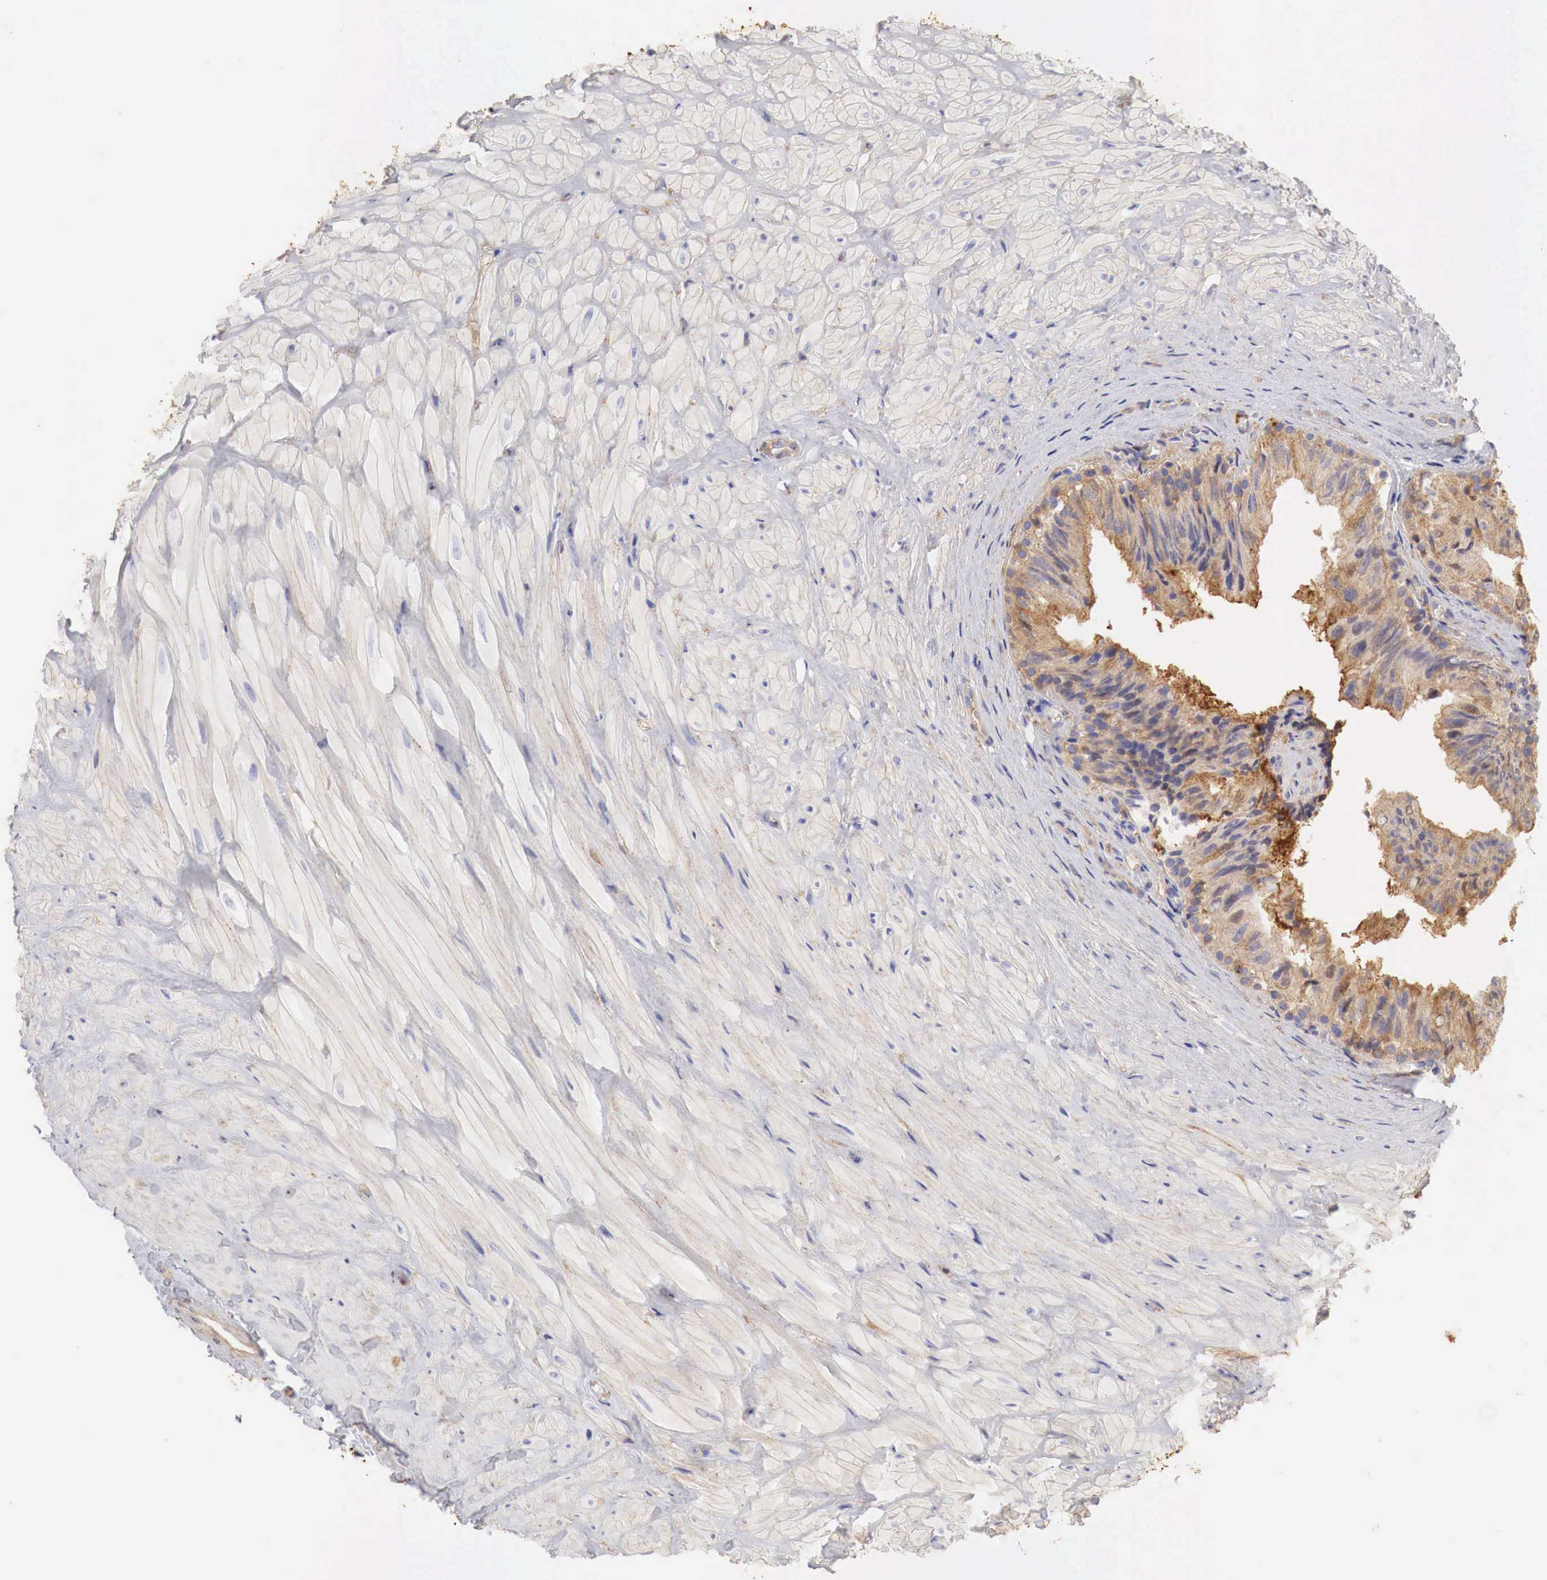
{"staining": {"intensity": "moderate", "quantity": ">75%", "location": "cytoplasmic/membranous"}, "tissue": "epididymis", "cell_type": "Glandular cells", "image_type": "normal", "snomed": [{"axis": "morphology", "description": "Normal tissue, NOS"}, {"axis": "topography", "description": "Epididymis"}], "caption": "Immunohistochemical staining of benign human epididymis reveals moderate cytoplasmic/membranous protein positivity in approximately >75% of glandular cells.", "gene": "G6PD", "patient": {"sex": "male", "age": 37}}